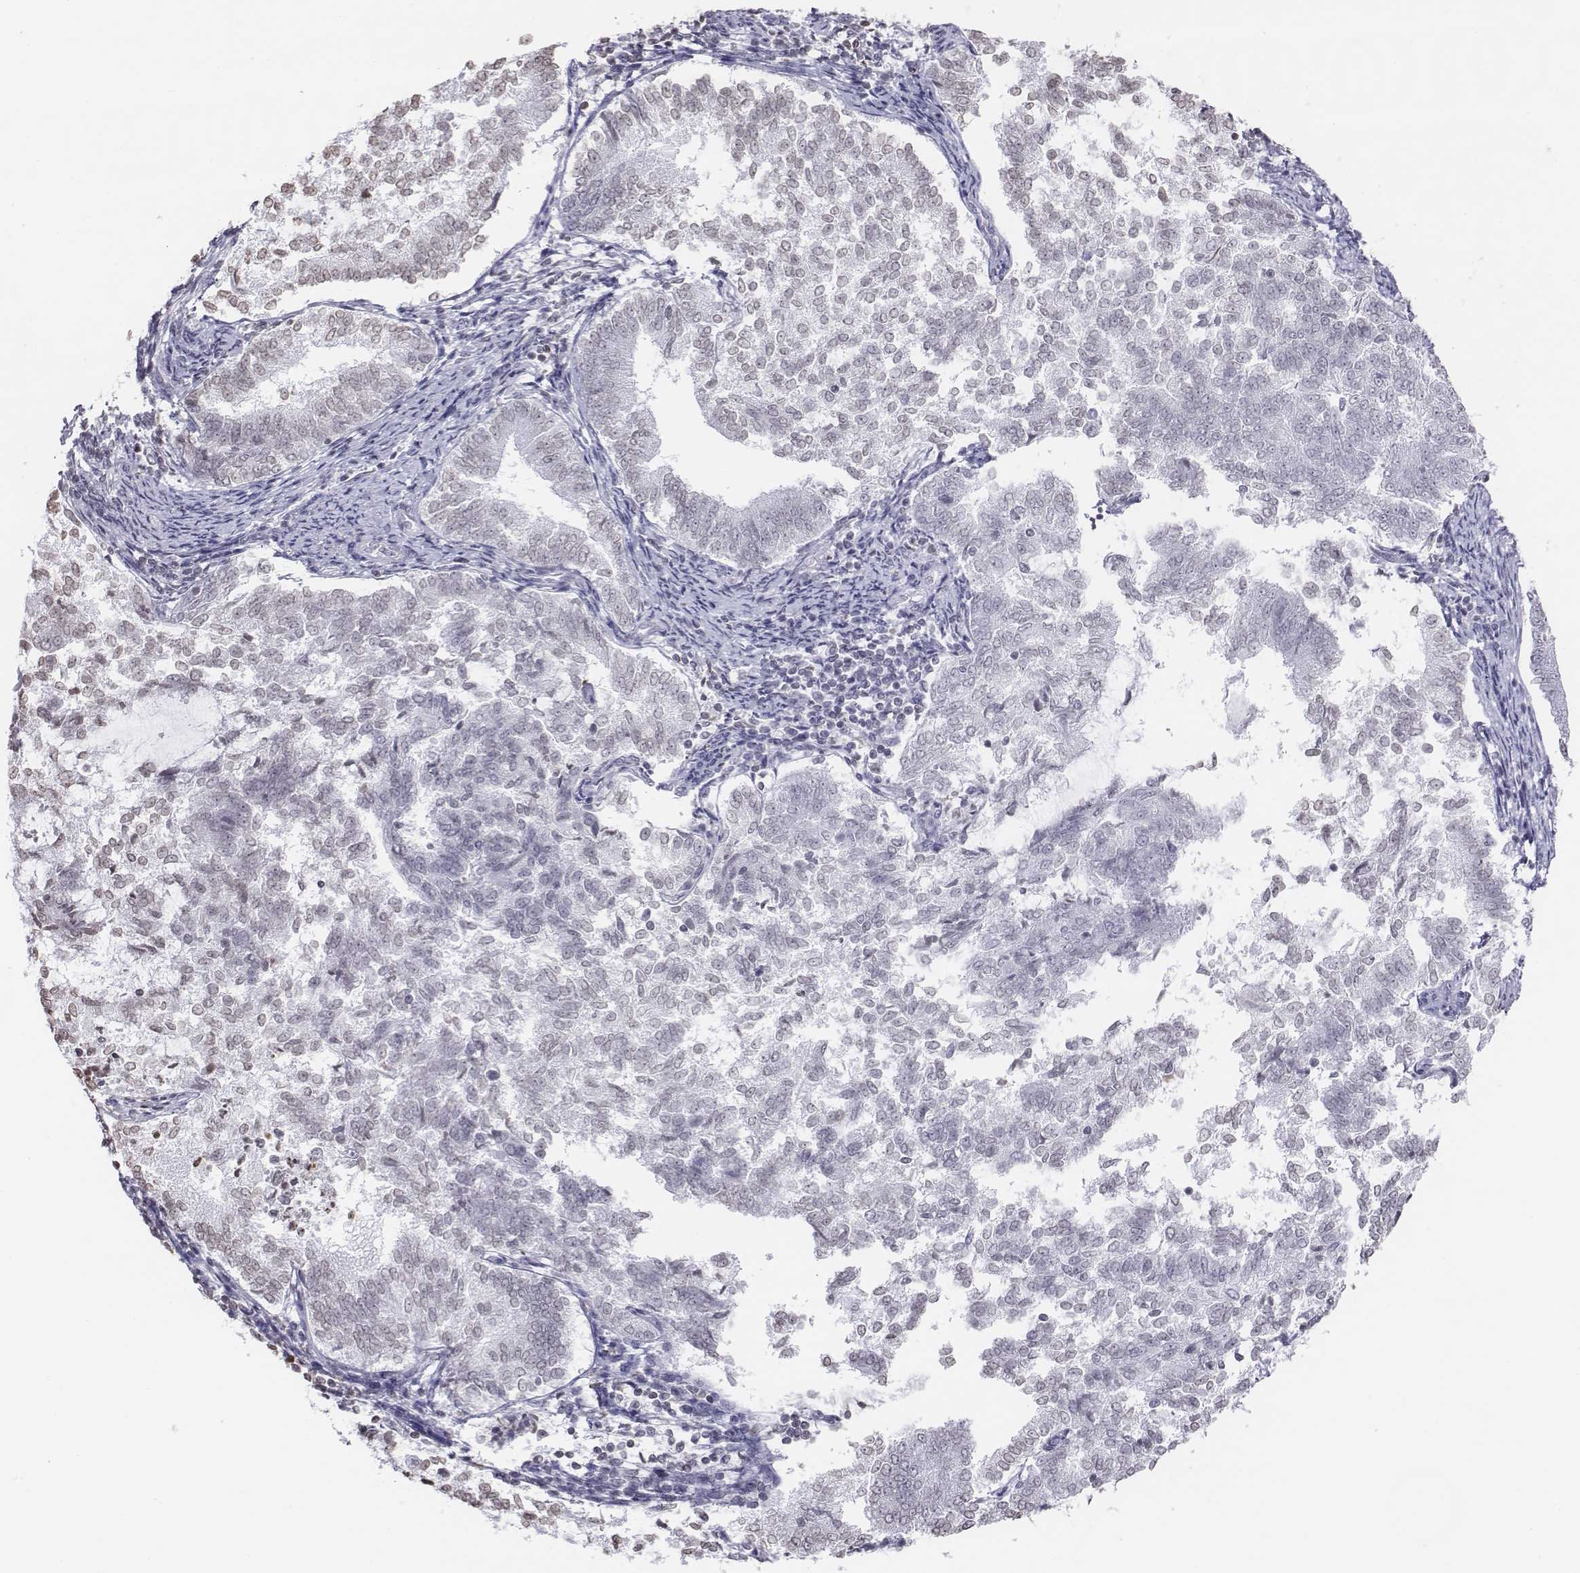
{"staining": {"intensity": "negative", "quantity": "none", "location": "none"}, "tissue": "endometrial cancer", "cell_type": "Tumor cells", "image_type": "cancer", "snomed": [{"axis": "morphology", "description": "Adenocarcinoma, NOS"}, {"axis": "topography", "description": "Endometrium"}], "caption": "Human endometrial cancer stained for a protein using immunohistochemistry shows no positivity in tumor cells.", "gene": "BARHL1", "patient": {"sex": "female", "age": 65}}